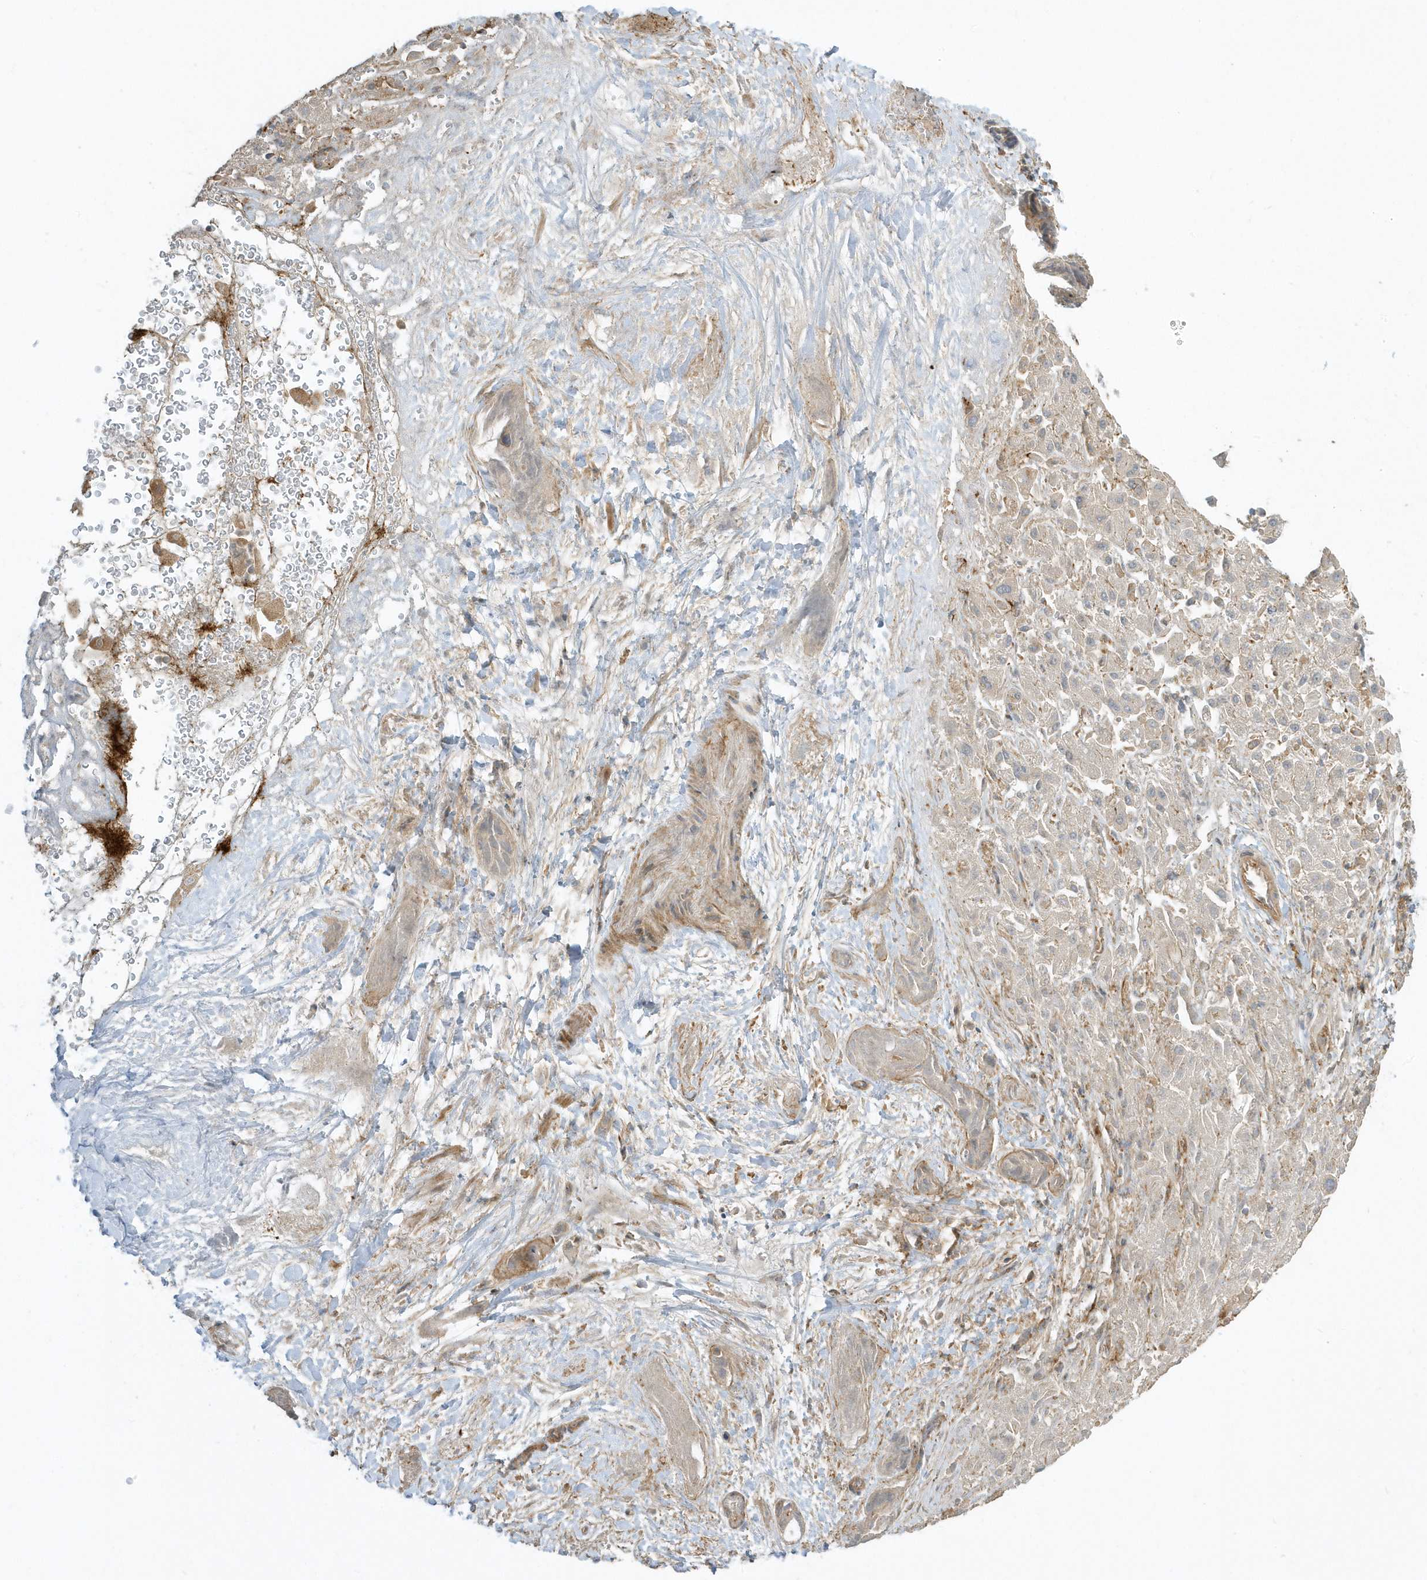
{"staining": {"intensity": "negative", "quantity": "none", "location": "none"}, "tissue": "liver cancer", "cell_type": "Tumor cells", "image_type": "cancer", "snomed": [{"axis": "morphology", "description": "Cholangiocarcinoma"}, {"axis": "topography", "description": "Liver"}], "caption": "This is an IHC image of liver cancer (cholangiocarcinoma). There is no positivity in tumor cells.", "gene": "ZBTB8A", "patient": {"sex": "female", "age": 52}}